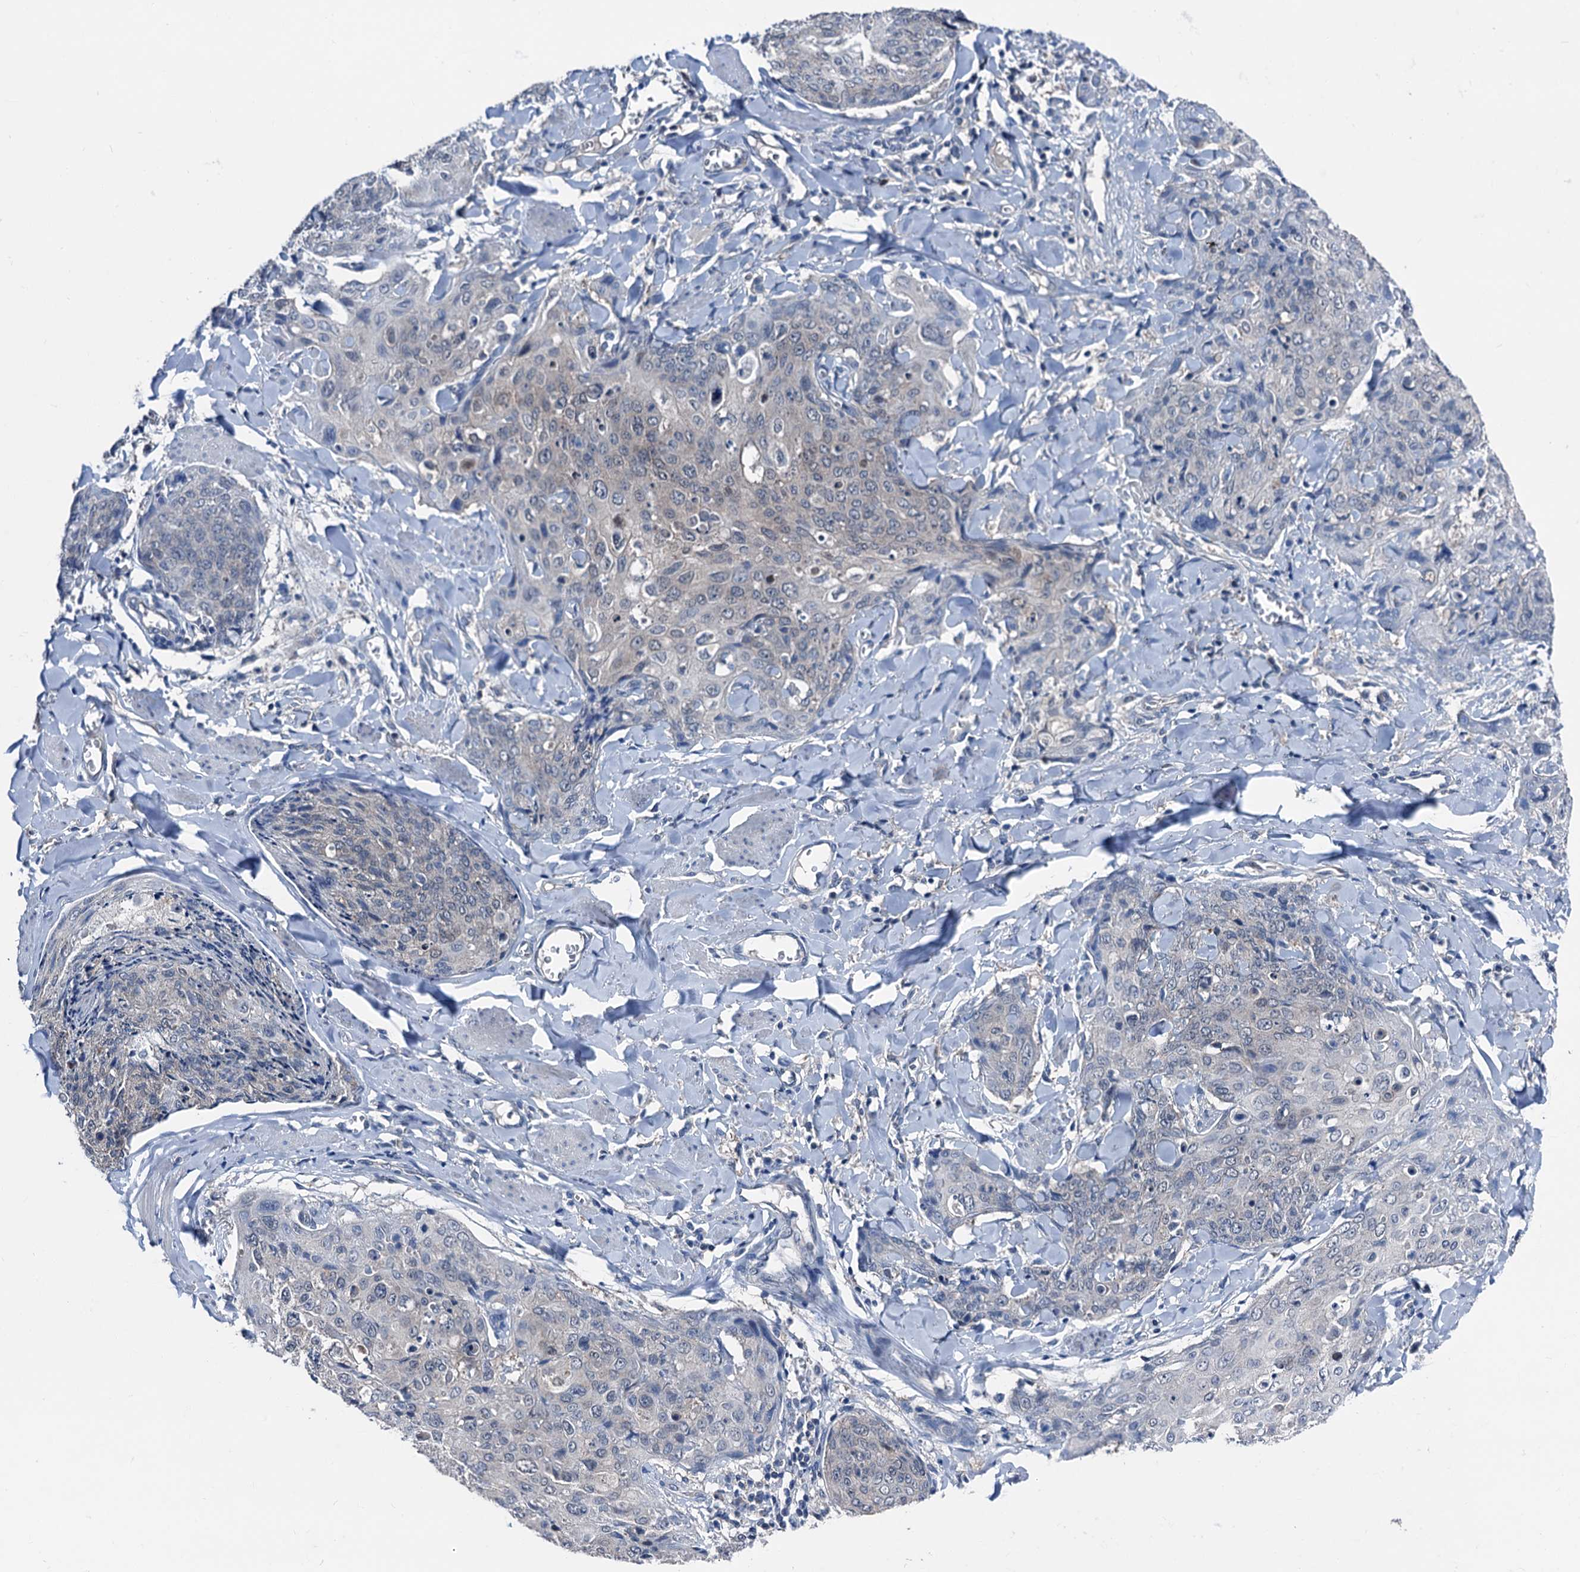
{"staining": {"intensity": "negative", "quantity": "none", "location": "none"}, "tissue": "skin cancer", "cell_type": "Tumor cells", "image_type": "cancer", "snomed": [{"axis": "morphology", "description": "Squamous cell carcinoma, NOS"}, {"axis": "topography", "description": "Skin"}, {"axis": "topography", "description": "Vulva"}], "caption": "Tumor cells show no significant staining in skin cancer. (Stains: DAB (3,3'-diaminobenzidine) IHC with hematoxylin counter stain, Microscopy: brightfield microscopy at high magnification).", "gene": "GLO1", "patient": {"sex": "female", "age": 85}}